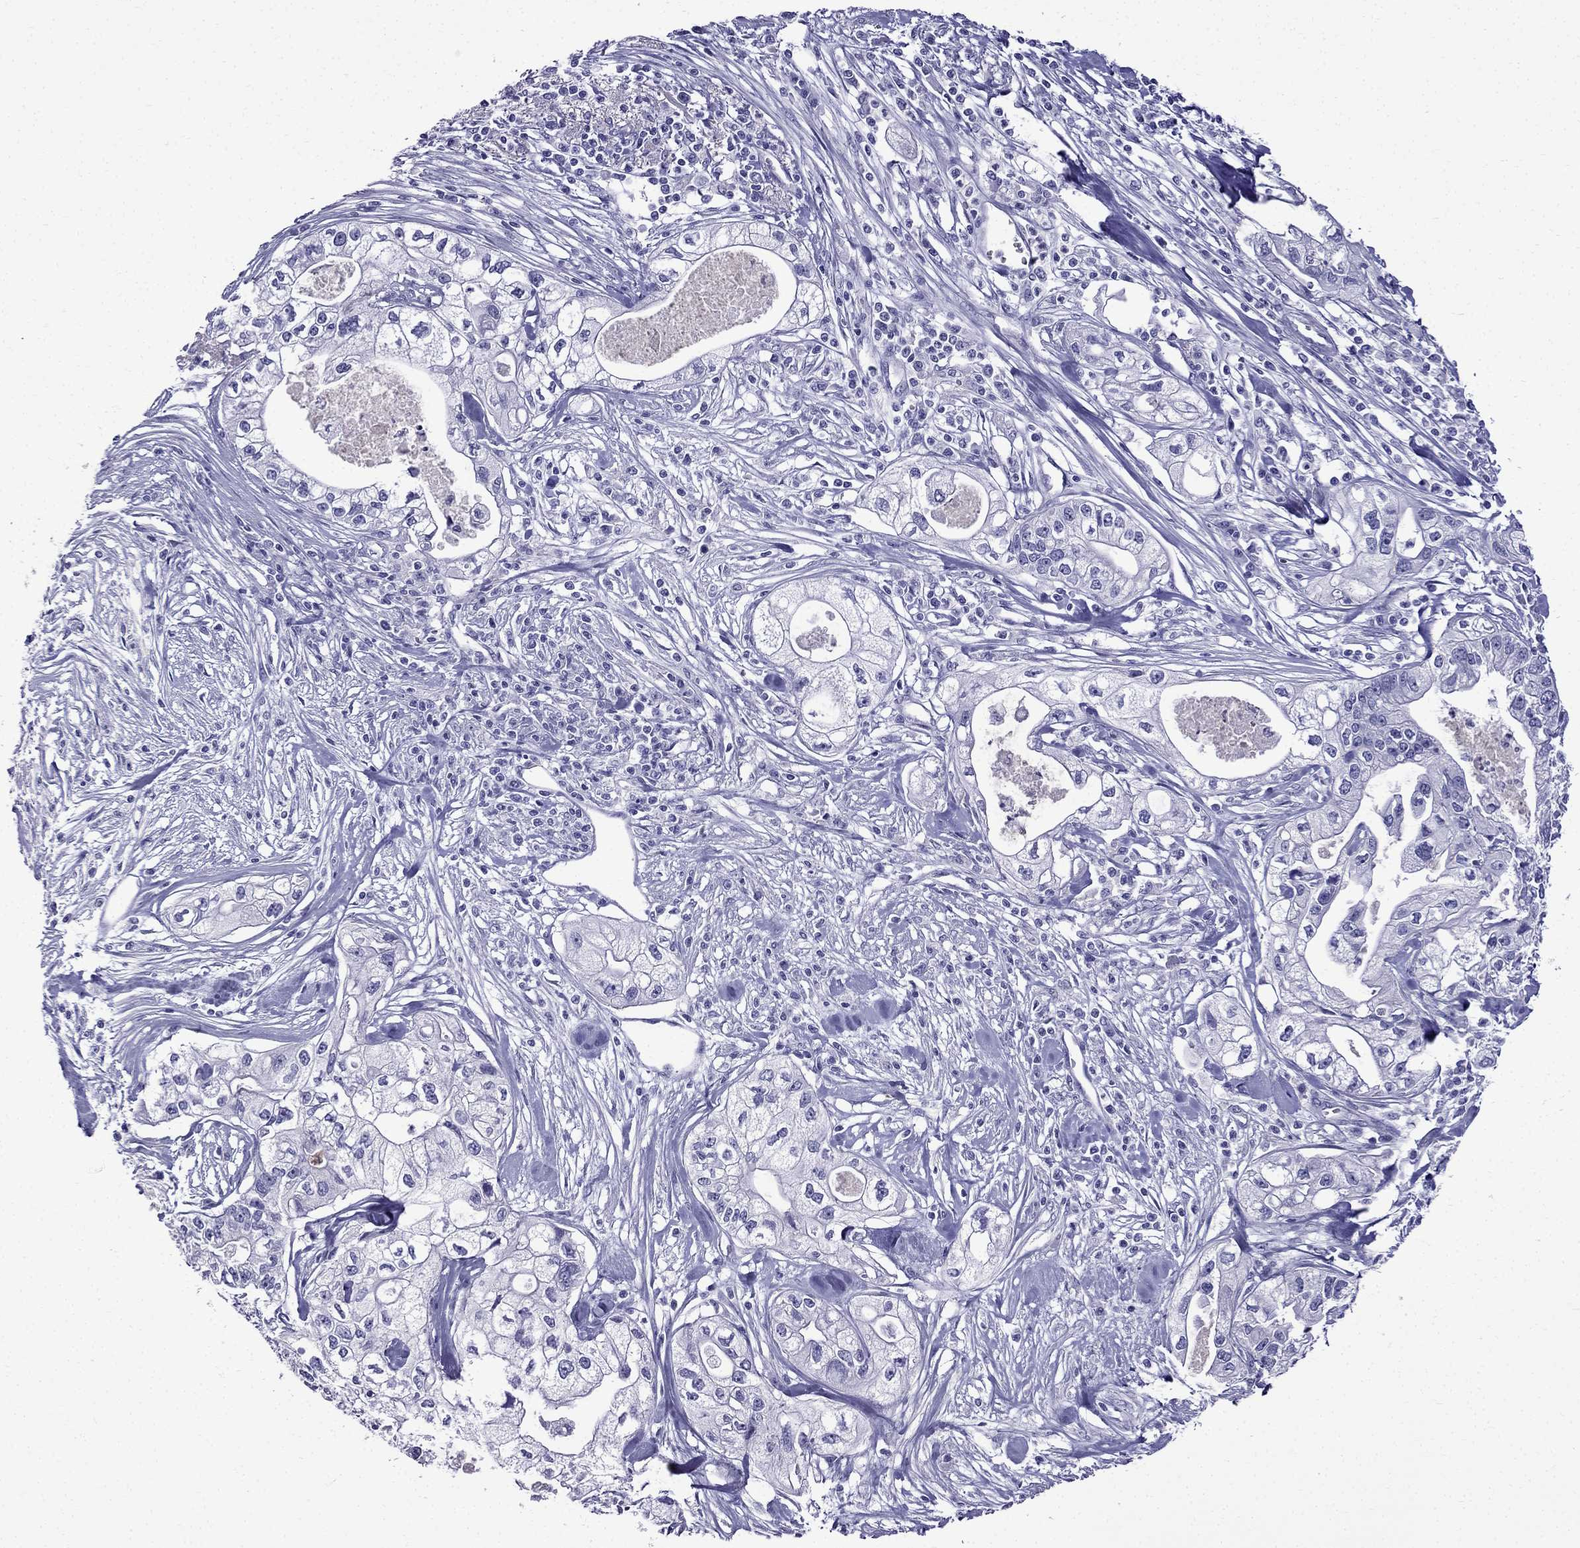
{"staining": {"intensity": "negative", "quantity": "none", "location": "none"}, "tissue": "pancreatic cancer", "cell_type": "Tumor cells", "image_type": "cancer", "snomed": [{"axis": "morphology", "description": "Adenocarcinoma, NOS"}, {"axis": "topography", "description": "Pancreas"}], "caption": "Immunohistochemistry image of neoplastic tissue: human pancreatic adenocarcinoma stained with DAB (3,3'-diaminobenzidine) shows no significant protein staining in tumor cells.", "gene": "ERC2", "patient": {"sex": "male", "age": 70}}